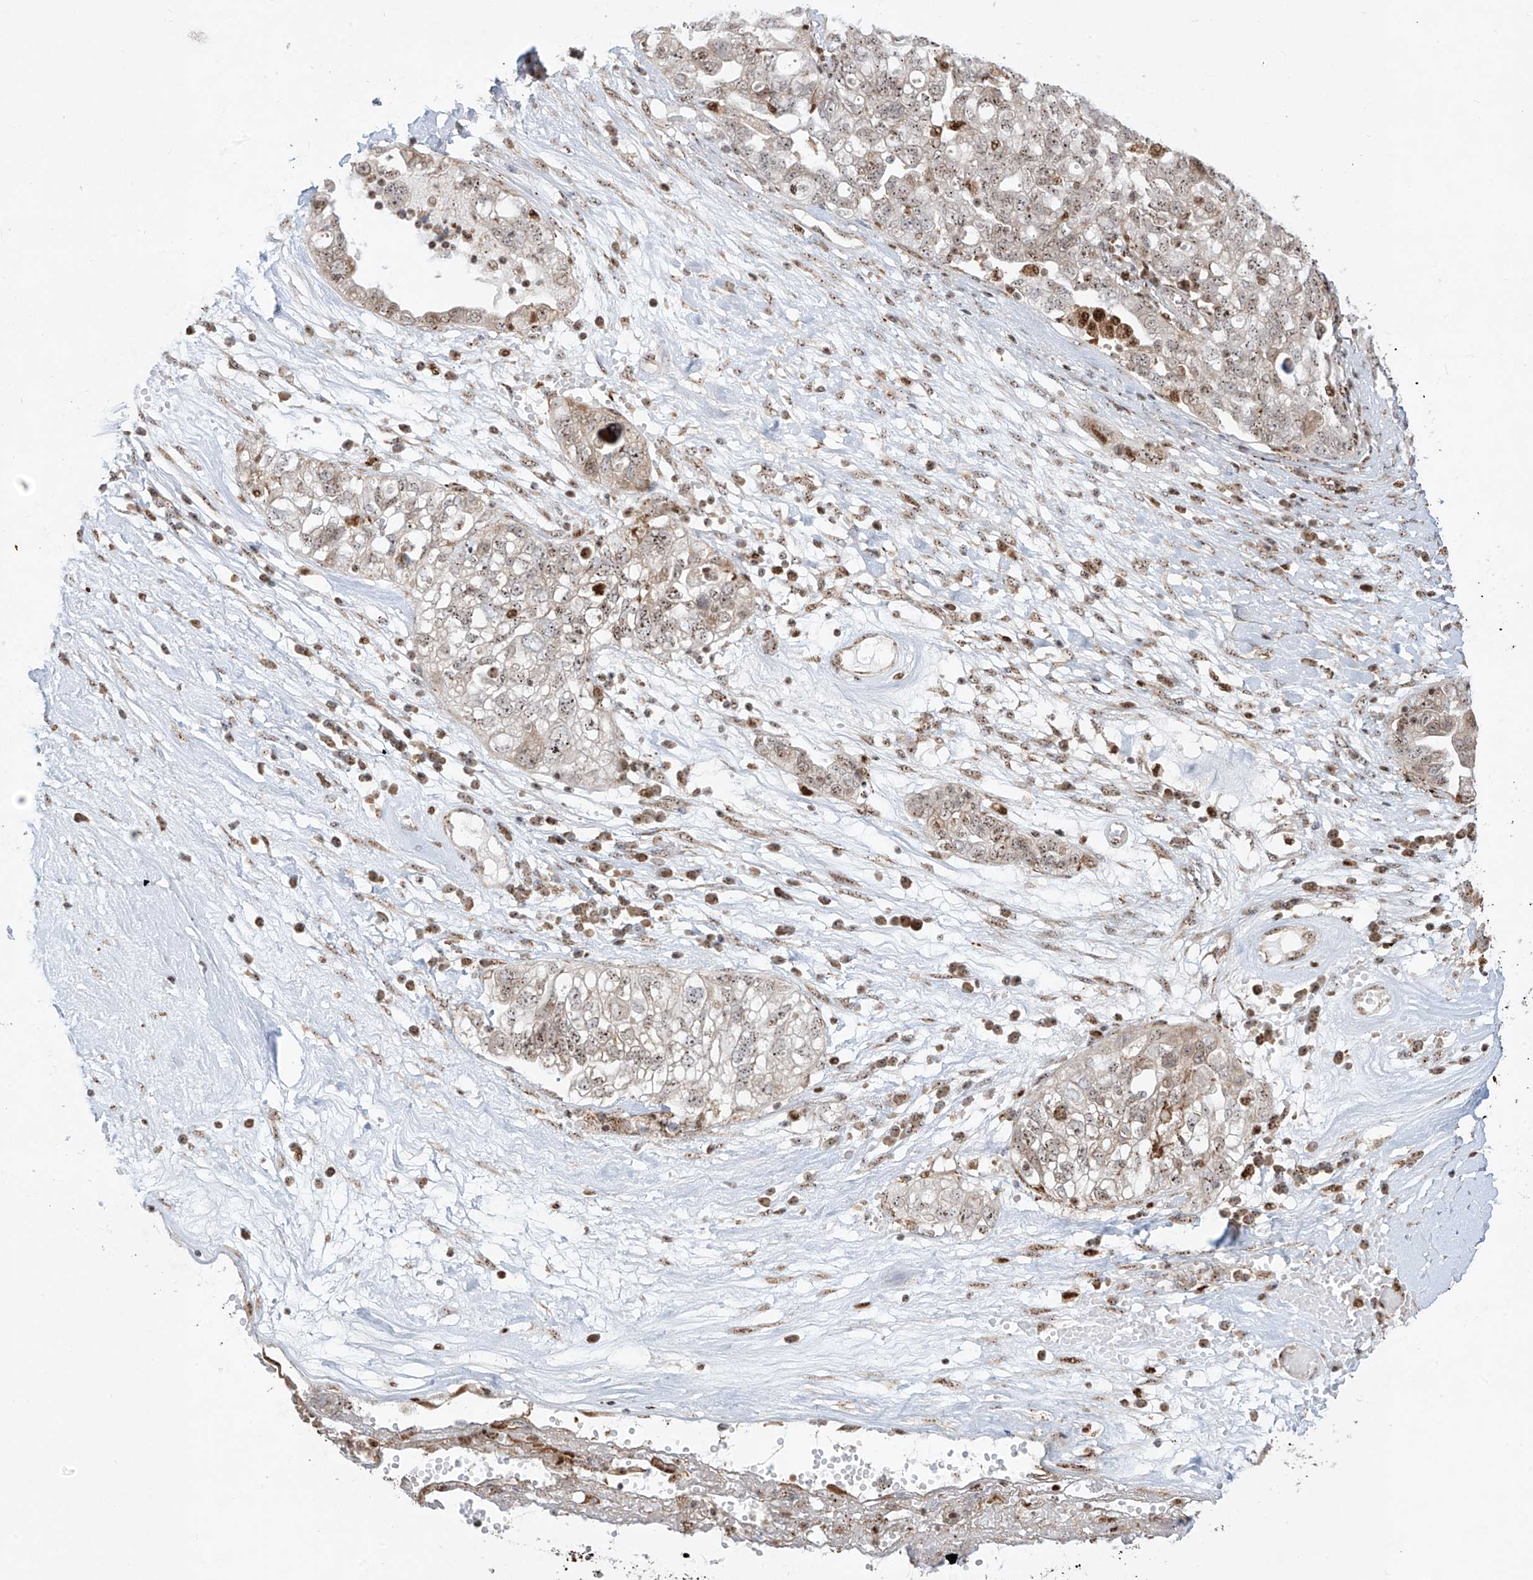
{"staining": {"intensity": "weak", "quantity": ">75%", "location": "nuclear"}, "tissue": "ovarian cancer", "cell_type": "Tumor cells", "image_type": "cancer", "snomed": [{"axis": "morphology", "description": "Carcinoma, NOS"}, {"axis": "morphology", "description": "Cystadenocarcinoma, serous, NOS"}, {"axis": "topography", "description": "Ovary"}], "caption": "Protein expression analysis of ovarian serous cystadenocarcinoma shows weak nuclear expression in approximately >75% of tumor cells.", "gene": "ZBTB8A", "patient": {"sex": "female", "age": 69}}